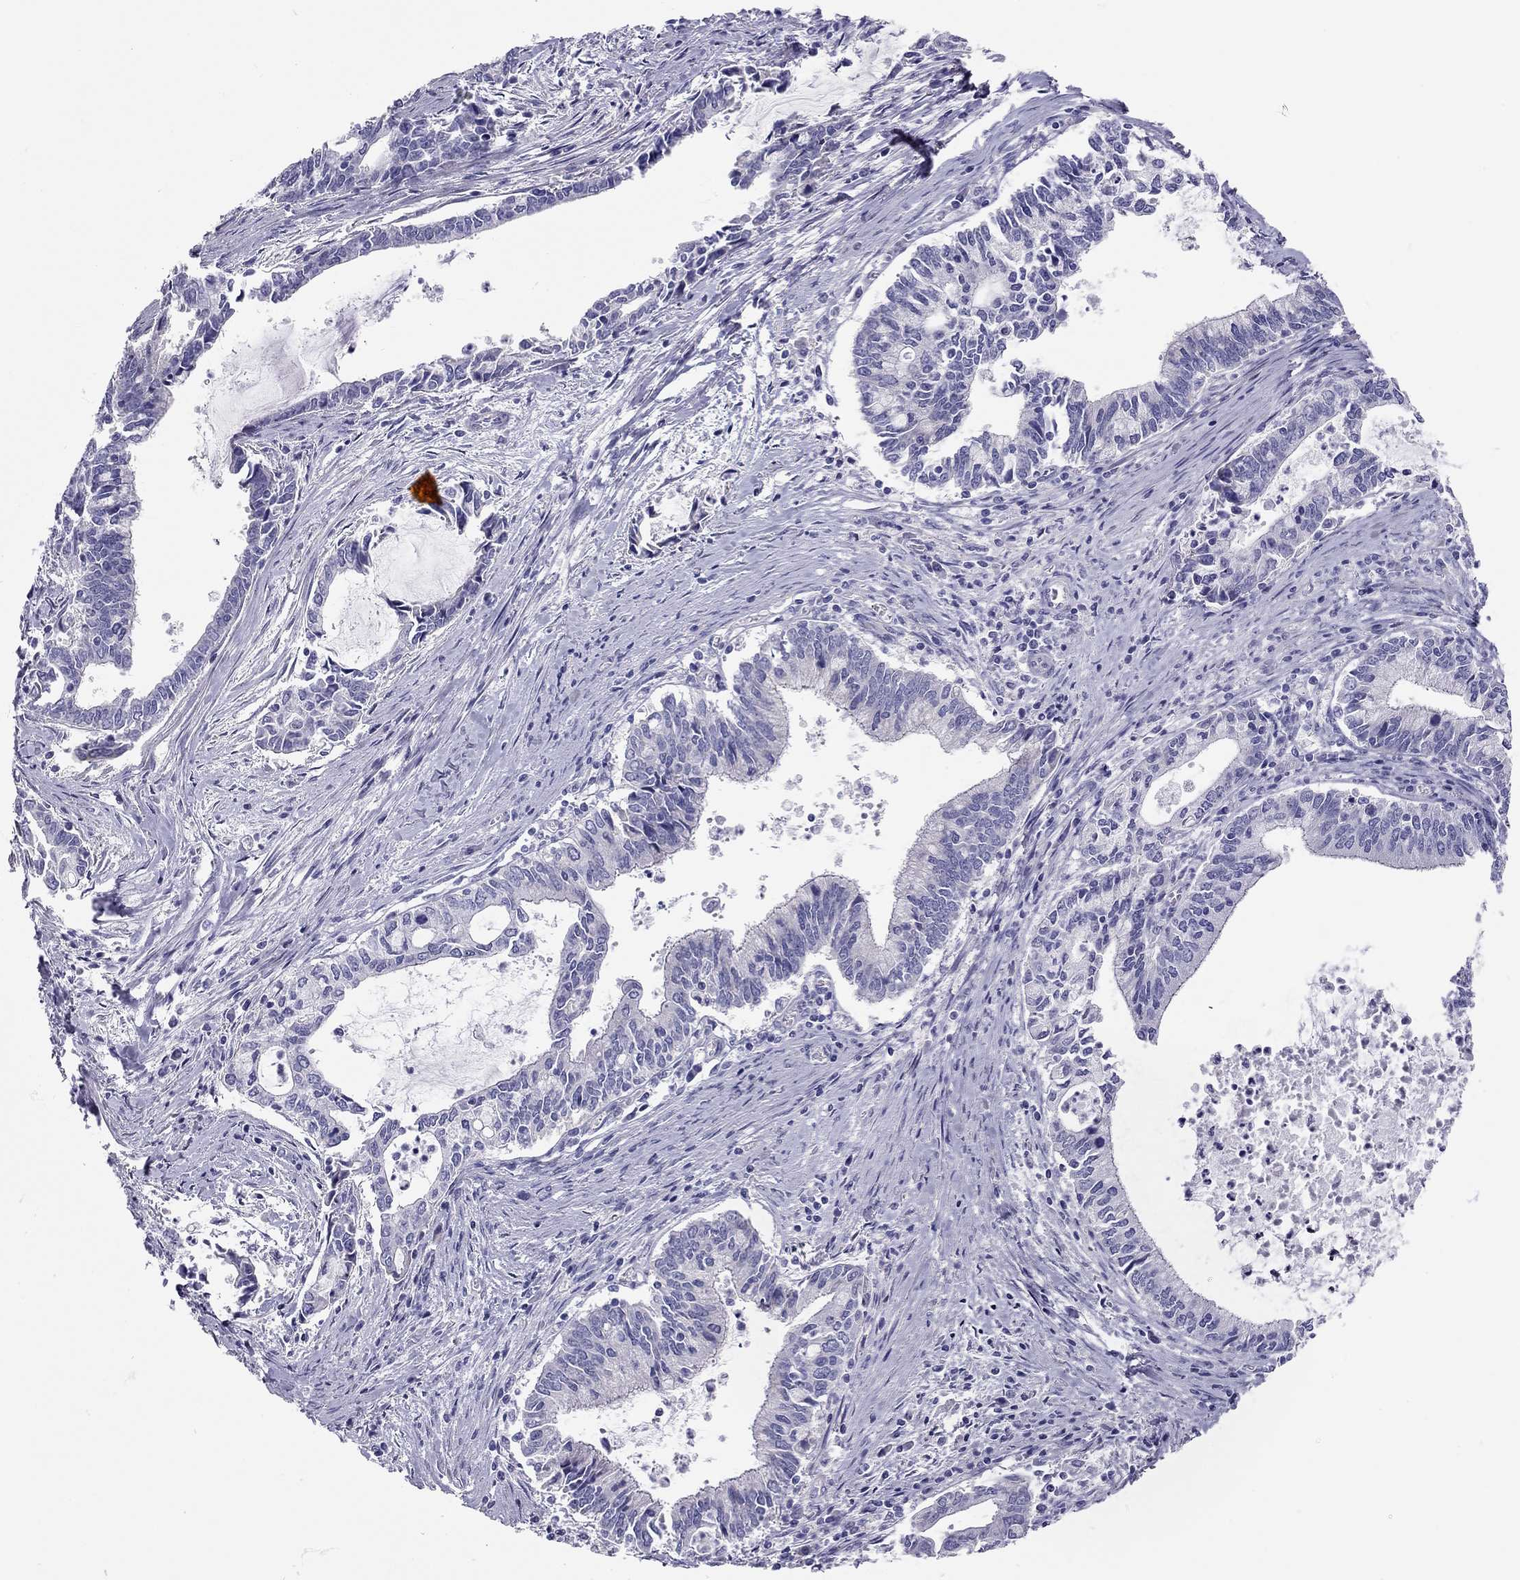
{"staining": {"intensity": "negative", "quantity": "none", "location": "none"}, "tissue": "cervical cancer", "cell_type": "Tumor cells", "image_type": "cancer", "snomed": [{"axis": "morphology", "description": "Adenocarcinoma, NOS"}, {"axis": "topography", "description": "Cervix"}], "caption": "This photomicrograph is of cervical adenocarcinoma stained with immunohistochemistry (IHC) to label a protein in brown with the nuclei are counter-stained blue. There is no staining in tumor cells.", "gene": "SCARB1", "patient": {"sex": "female", "age": 42}}